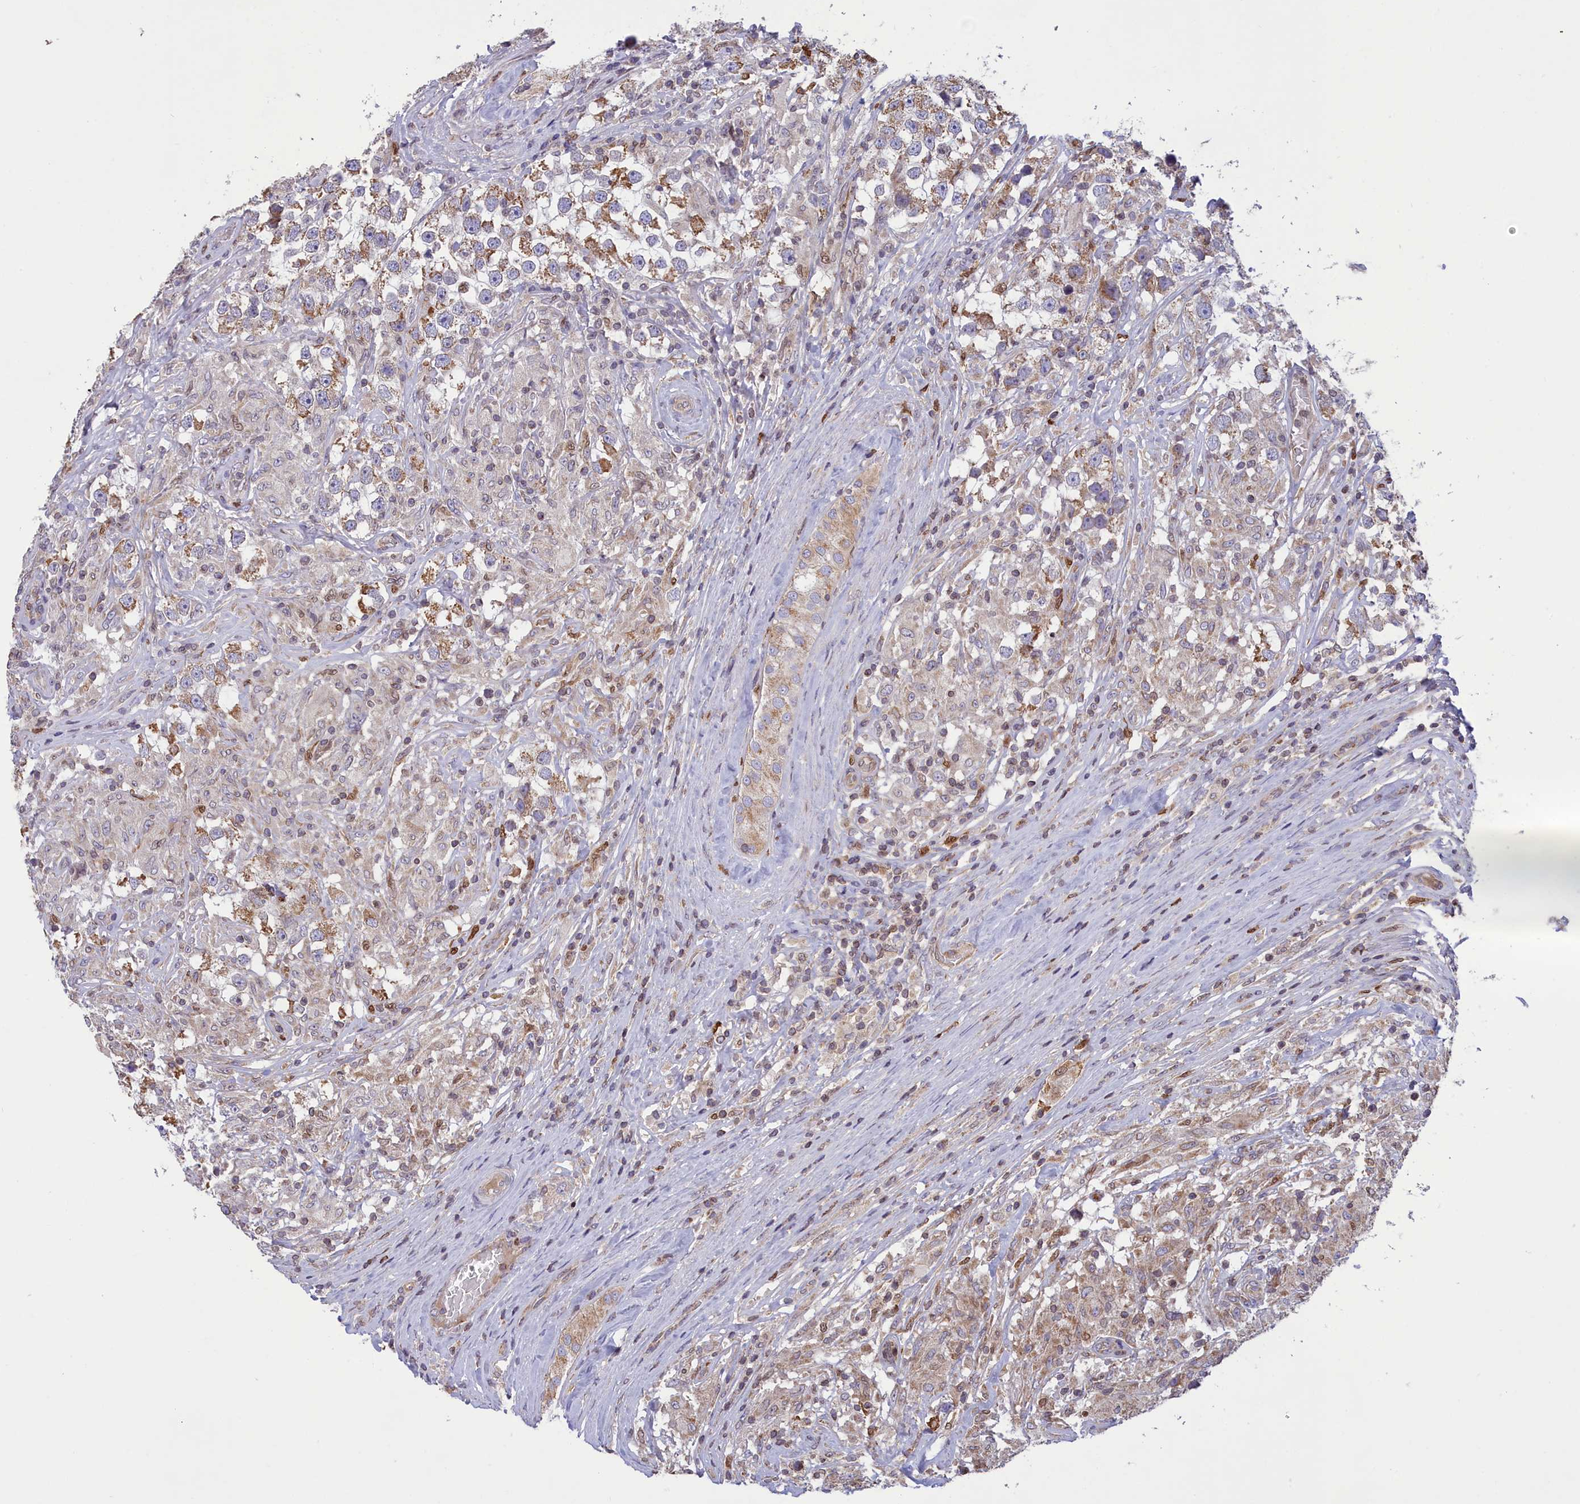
{"staining": {"intensity": "weak", "quantity": "25%-75%", "location": "cytoplasmic/membranous"}, "tissue": "testis cancer", "cell_type": "Tumor cells", "image_type": "cancer", "snomed": [{"axis": "morphology", "description": "Seminoma, NOS"}, {"axis": "topography", "description": "Testis"}], "caption": "A histopathology image of human seminoma (testis) stained for a protein exhibits weak cytoplasmic/membranous brown staining in tumor cells. (brown staining indicates protein expression, while blue staining denotes nuclei).", "gene": "PKHD1L1", "patient": {"sex": "male", "age": 46}}